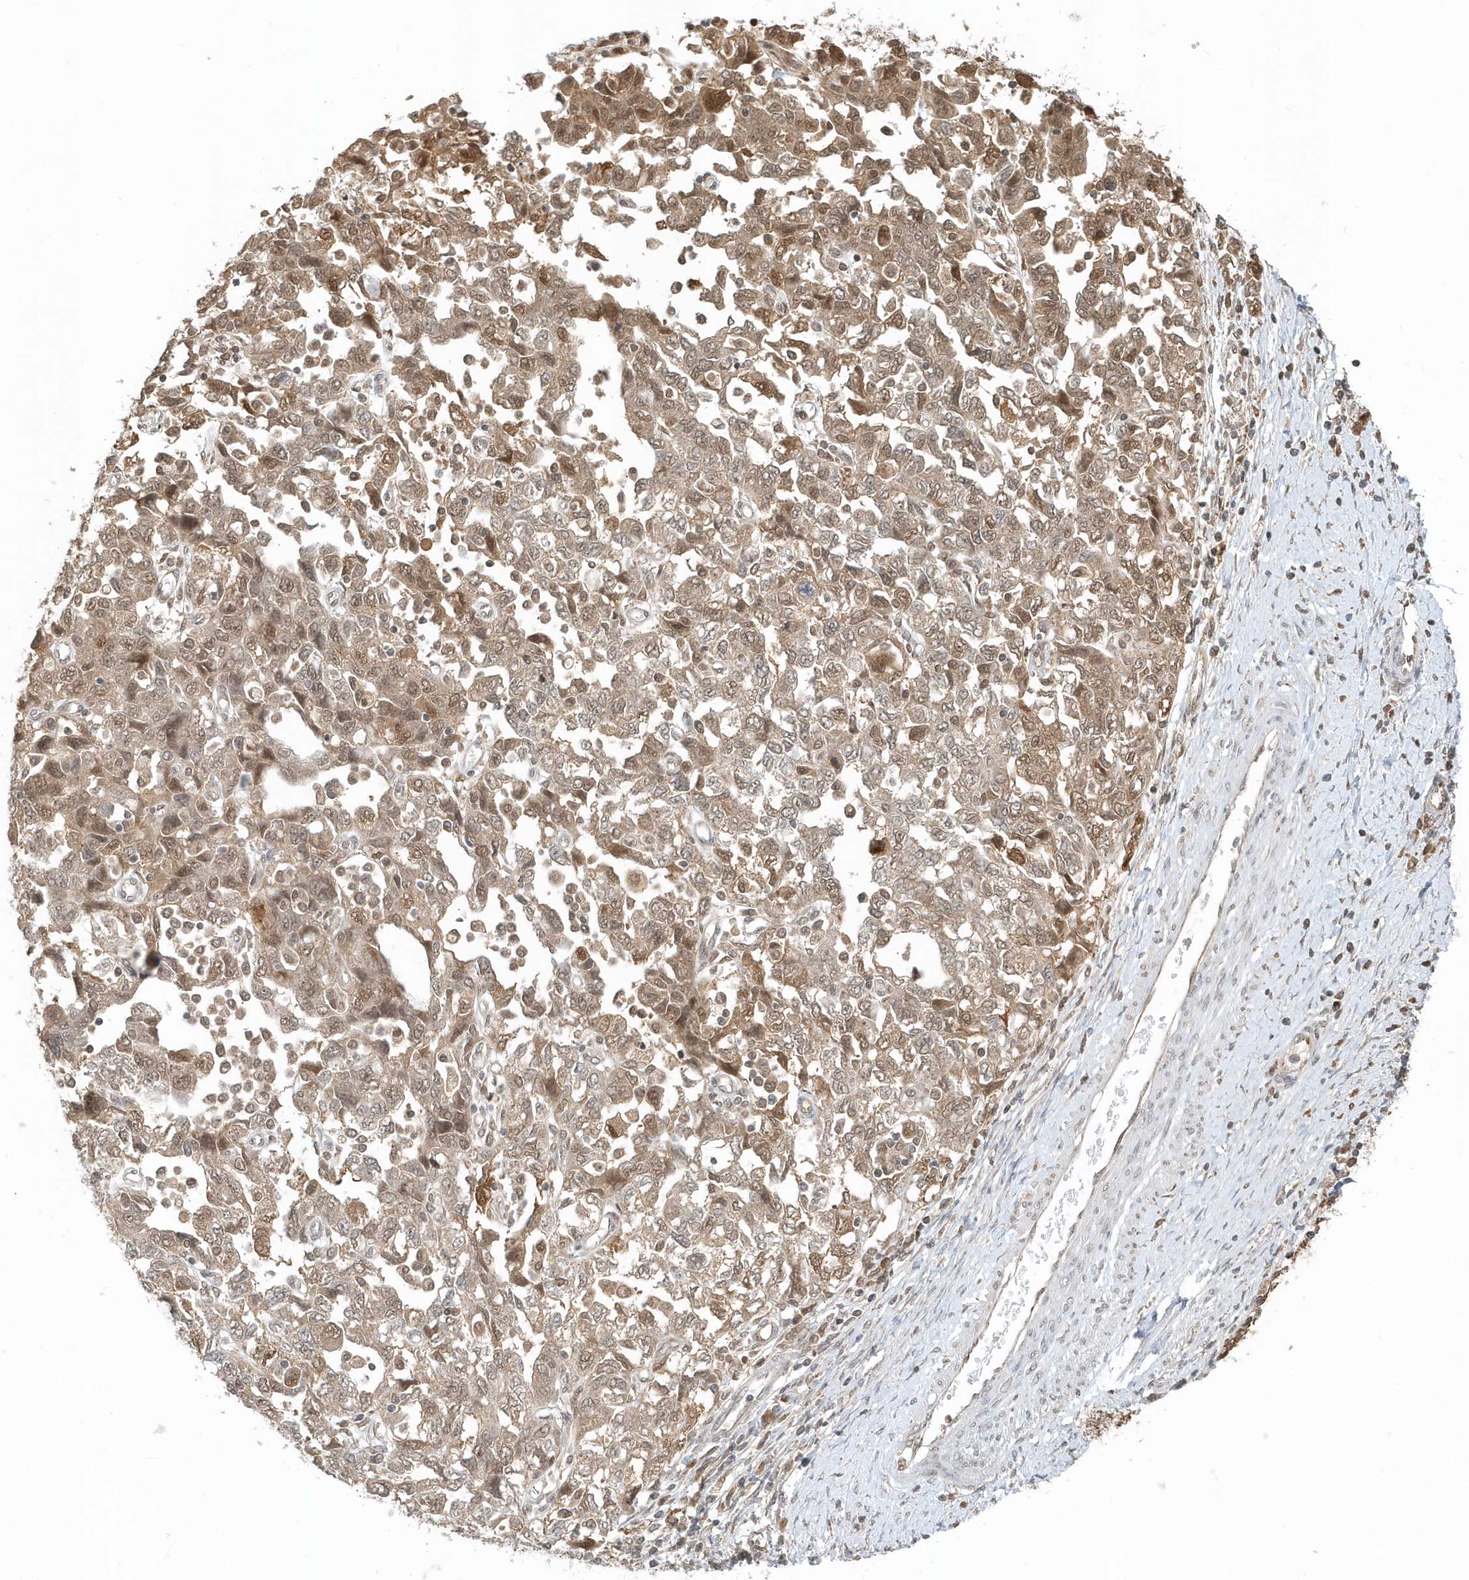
{"staining": {"intensity": "moderate", "quantity": ">75%", "location": "cytoplasmic/membranous,nuclear"}, "tissue": "ovarian cancer", "cell_type": "Tumor cells", "image_type": "cancer", "snomed": [{"axis": "morphology", "description": "Carcinoma, NOS"}, {"axis": "morphology", "description": "Cystadenocarcinoma, serous, NOS"}, {"axis": "topography", "description": "Ovary"}], "caption": "Brown immunohistochemical staining in ovarian carcinoma exhibits moderate cytoplasmic/membranous and nuclear expression in about >75% of tumor cells.", "gene": "PSMD6", "patient": {"sex": "female", "age": 69}}